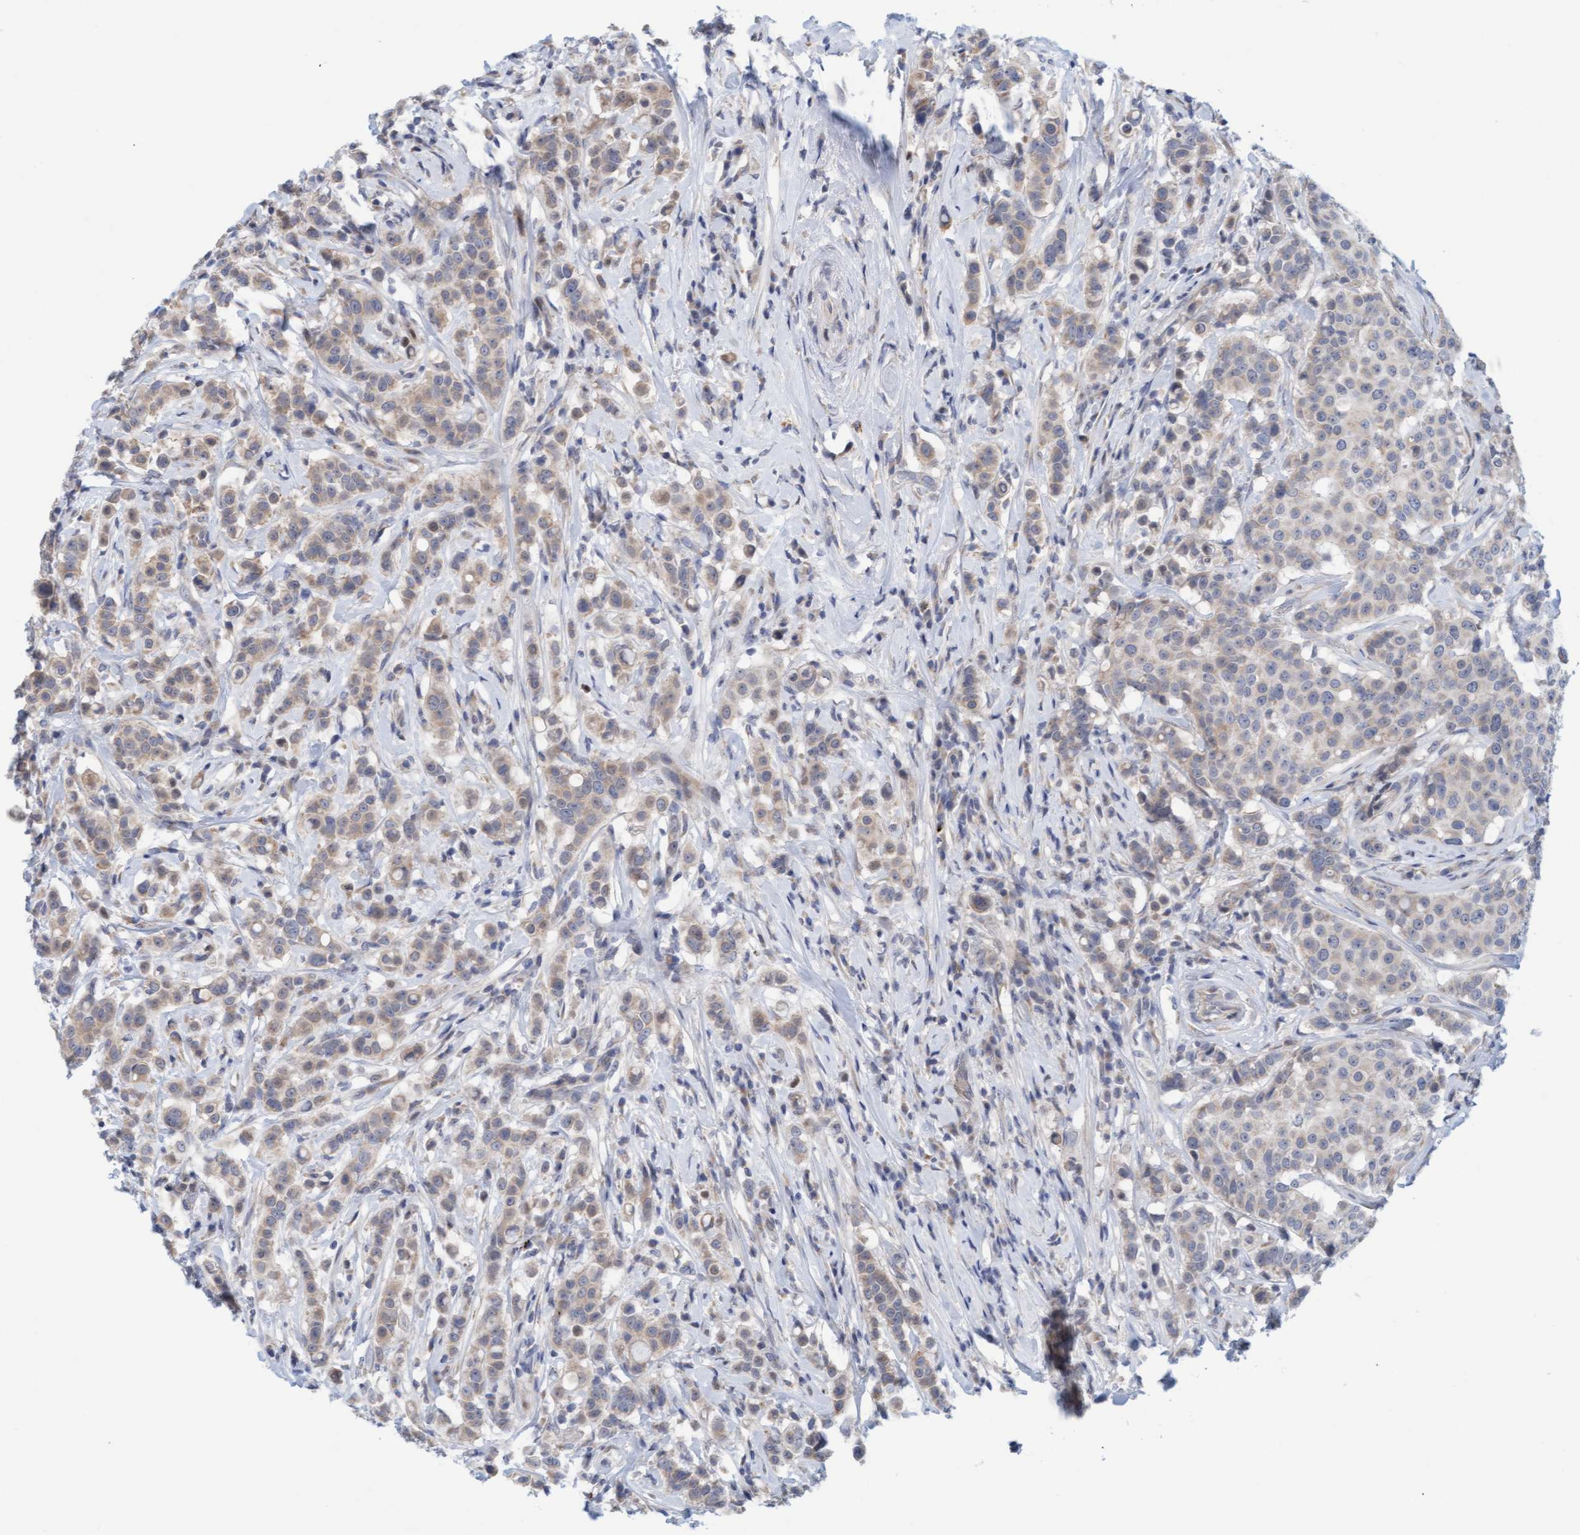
{"staining": {"intensity": "weak", "quantity": "25%-75%", "location": "cytoplasmic/membranous"}, "tissue": "breast cancer", "cell_type": "Tumor cells", "image_type": "cancer", "snomed": [{"axis": "morphology", "description": "Duct carcinoma"}, {"axis": "topography", "description": "Breast"}], "caption": "Immunohistochemical staining of intraductal carcinoma (breast) reveals low levels of weak cytoplasmic/membranous protein expression in about 25%-75% of tumor cells.", "gene": "ZC3H3", "patient": {"sex": "female", "age": 27}}